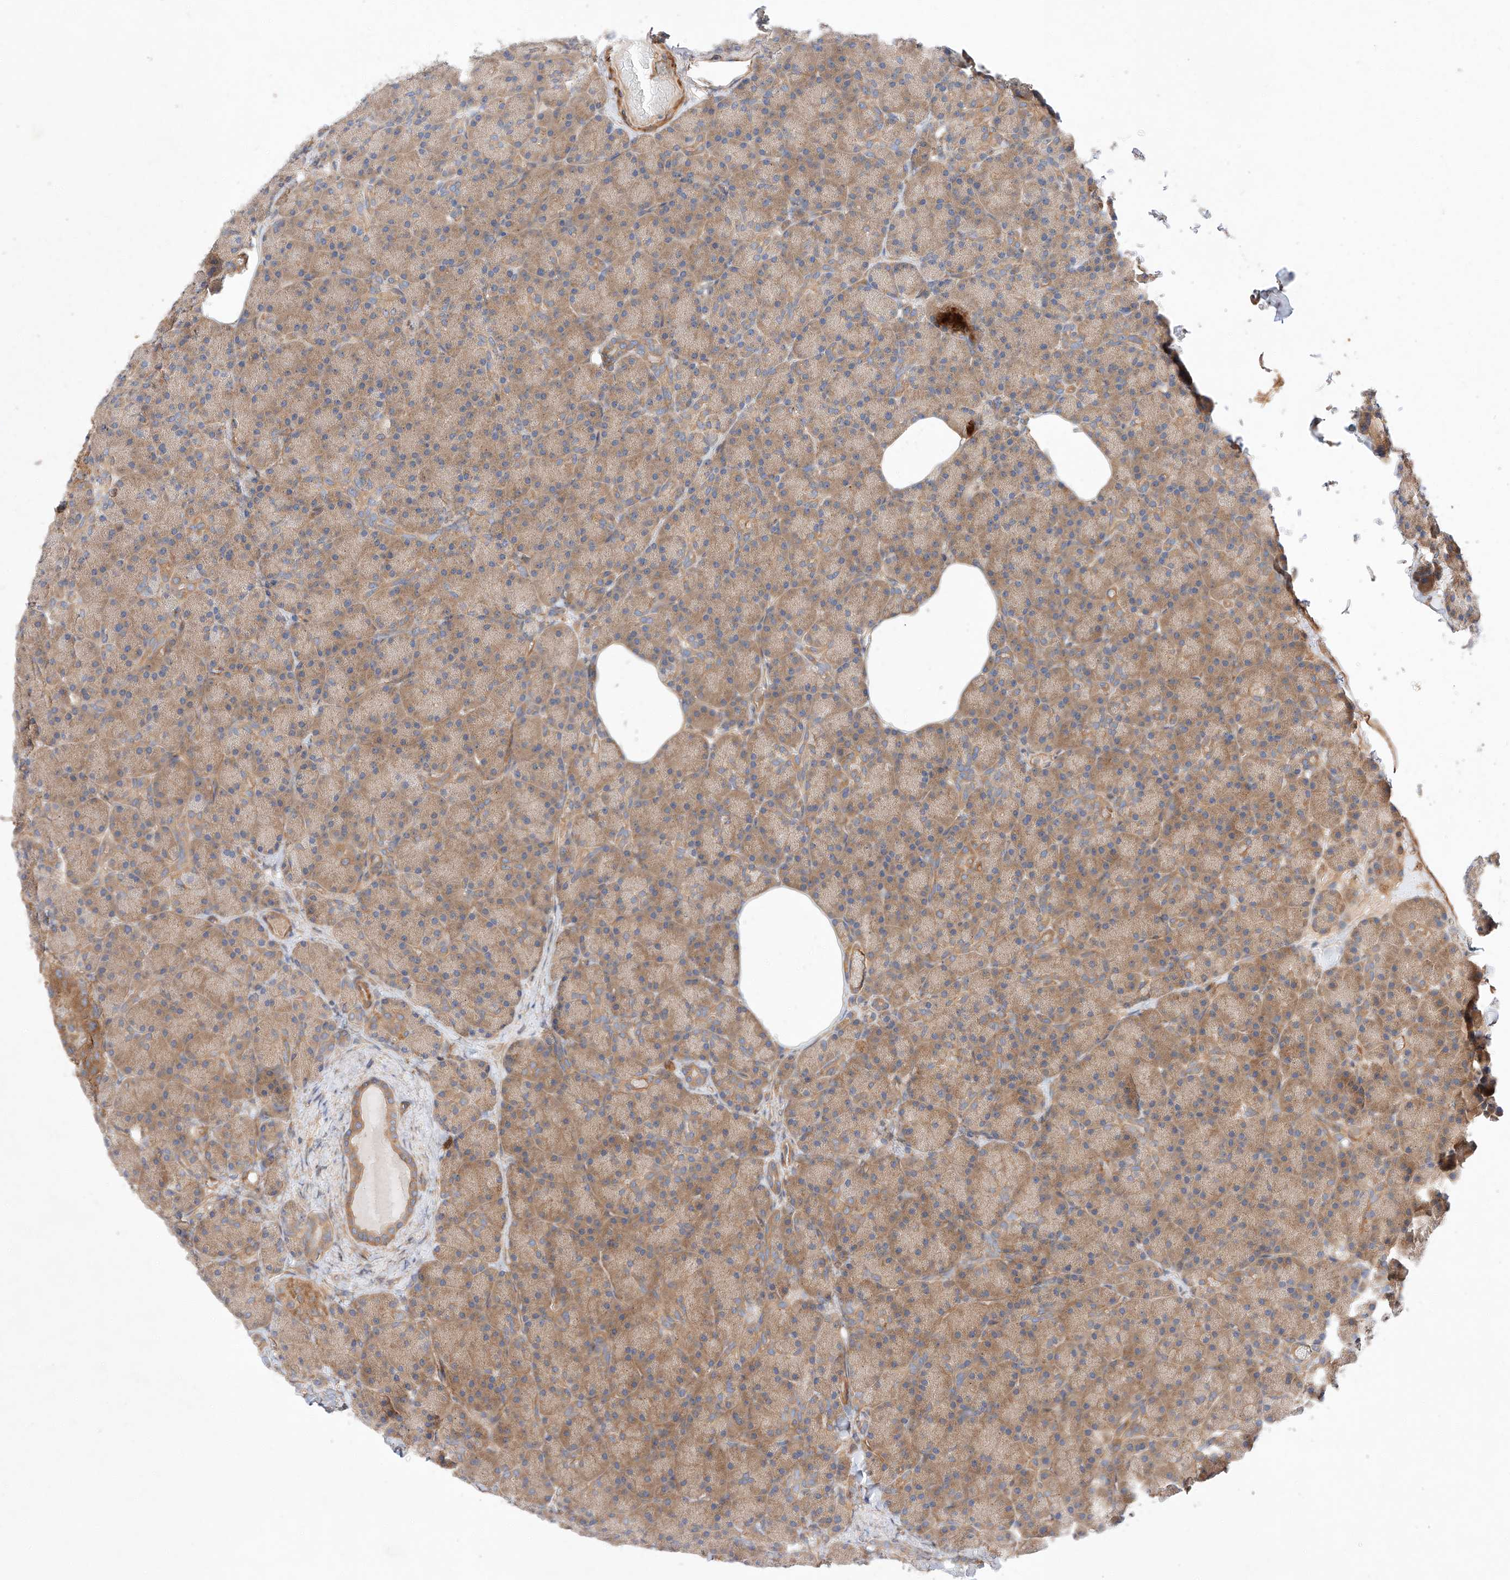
{"staining": {"intensity": "moderate", "quantity": ">75%", "location": "cytoplasmic/membranous"}, "tissue": "pancreas", "cell_type": "Exocrine glandular cells", "image_type": "normal", "snomed": [{"axis": "morphology", "description": "Normal tissue, NOS"}, {"axis": "topography", "description": "Pancreas"}], "caption": "Protein analysis of normal pancreas exhibits moderate cytoplasmic/membranous expression in about >75% of exocrine glandular cells. The staining is performed using DAB brown chromogen to label protein expression. The nuclei are counter-stained blue using hematoxylin.", "gene": "RAB23", "patient": {"sex": "female", "age": 43}}